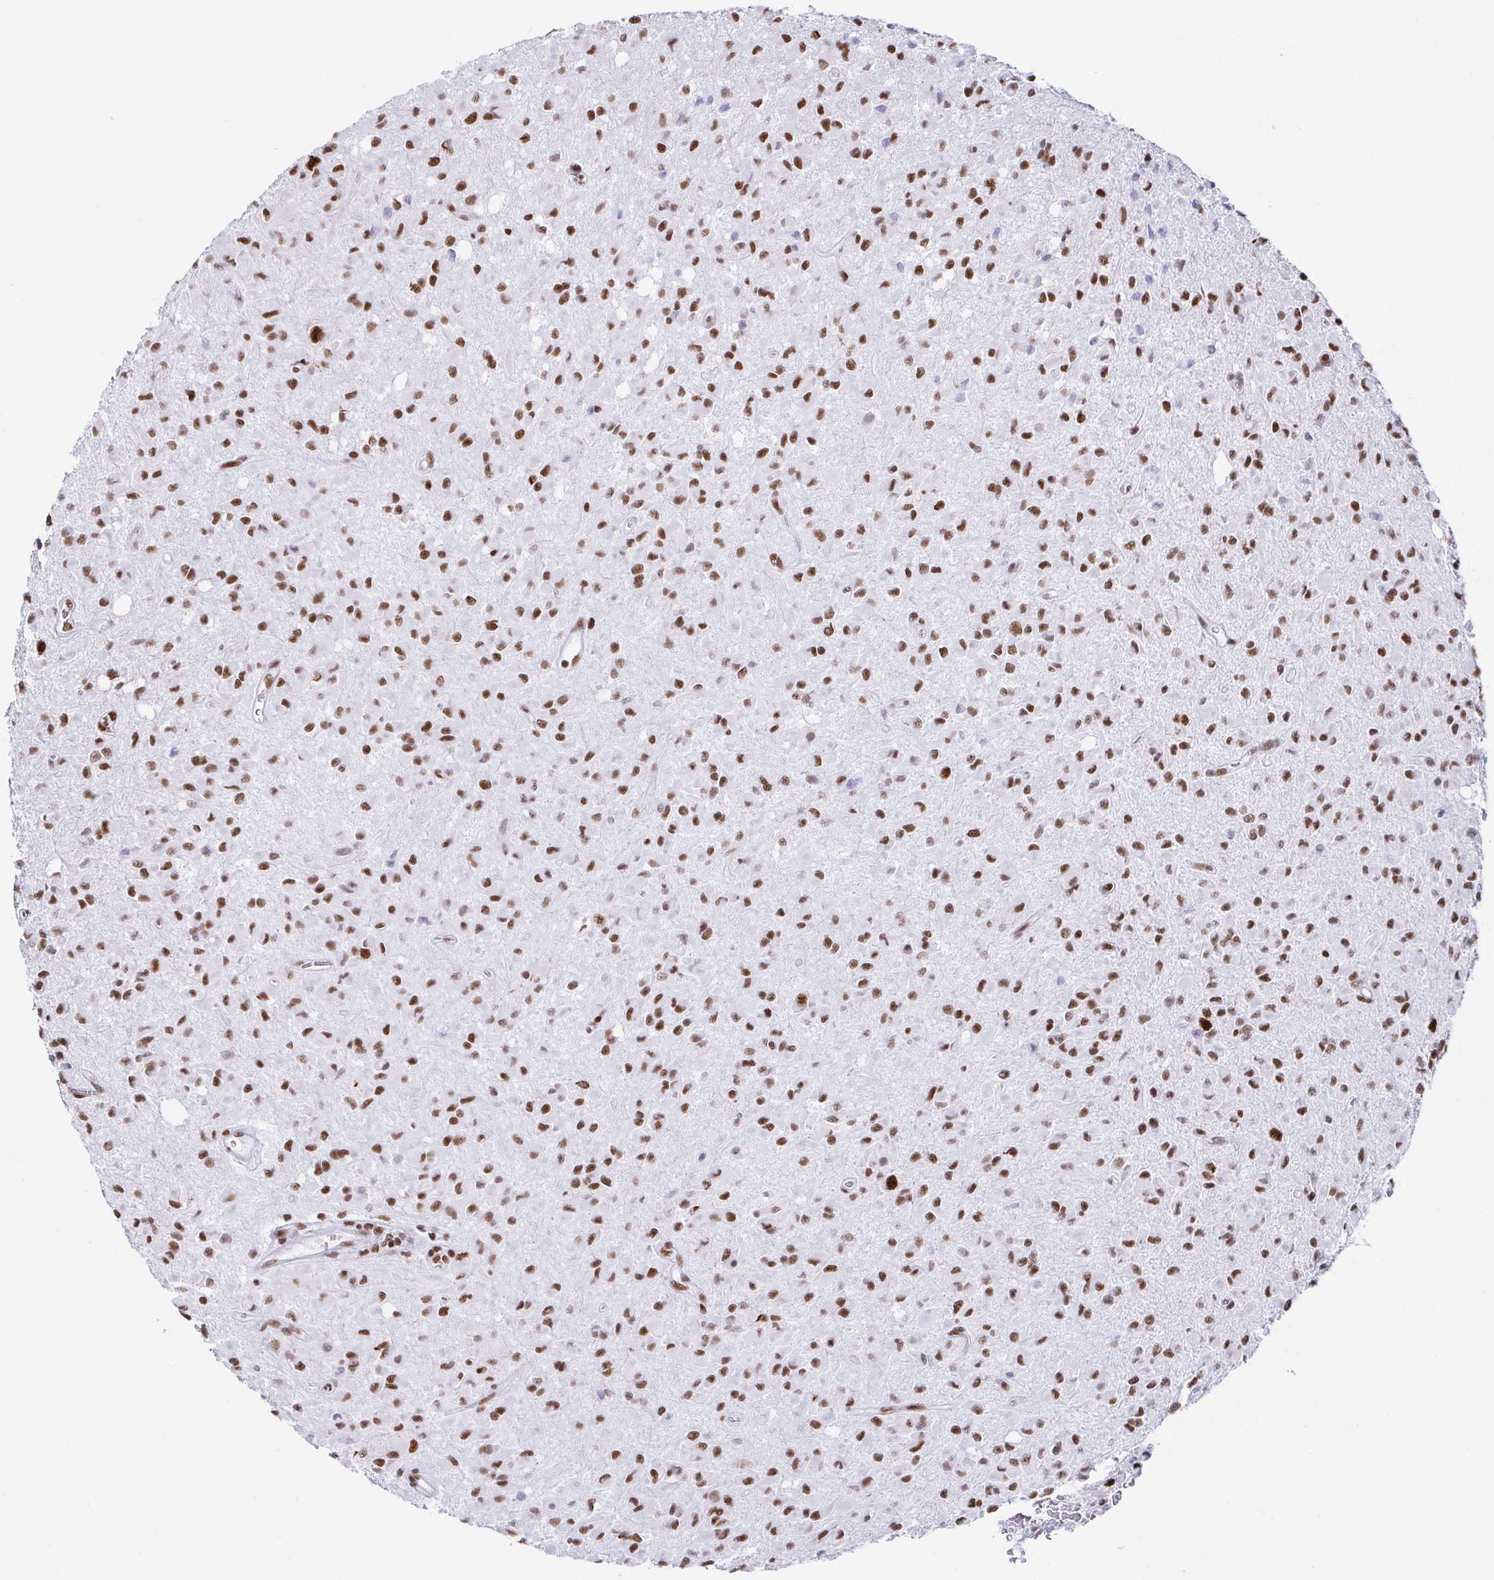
{"staining": {"intensity": "moderate", "quantity": ">75%", "location": "nuclear"}, "tissue": "glioma", "cell_type": "Tumor cells", "image_type": "cancer", "snomed": [{"axis": "morphology", "description": "Glioma, malignant, Low grade"}, {"axis": "topography", "description": "Brain"}], "caption": "IHC photomicrograph of glioma stained for a protein (brown), which demonstrates medium levels of moderate nuclear staining in about >75% of tumor cells.", "gene": "EWSR1", "patient": {"sex": "female", "age": 33}}